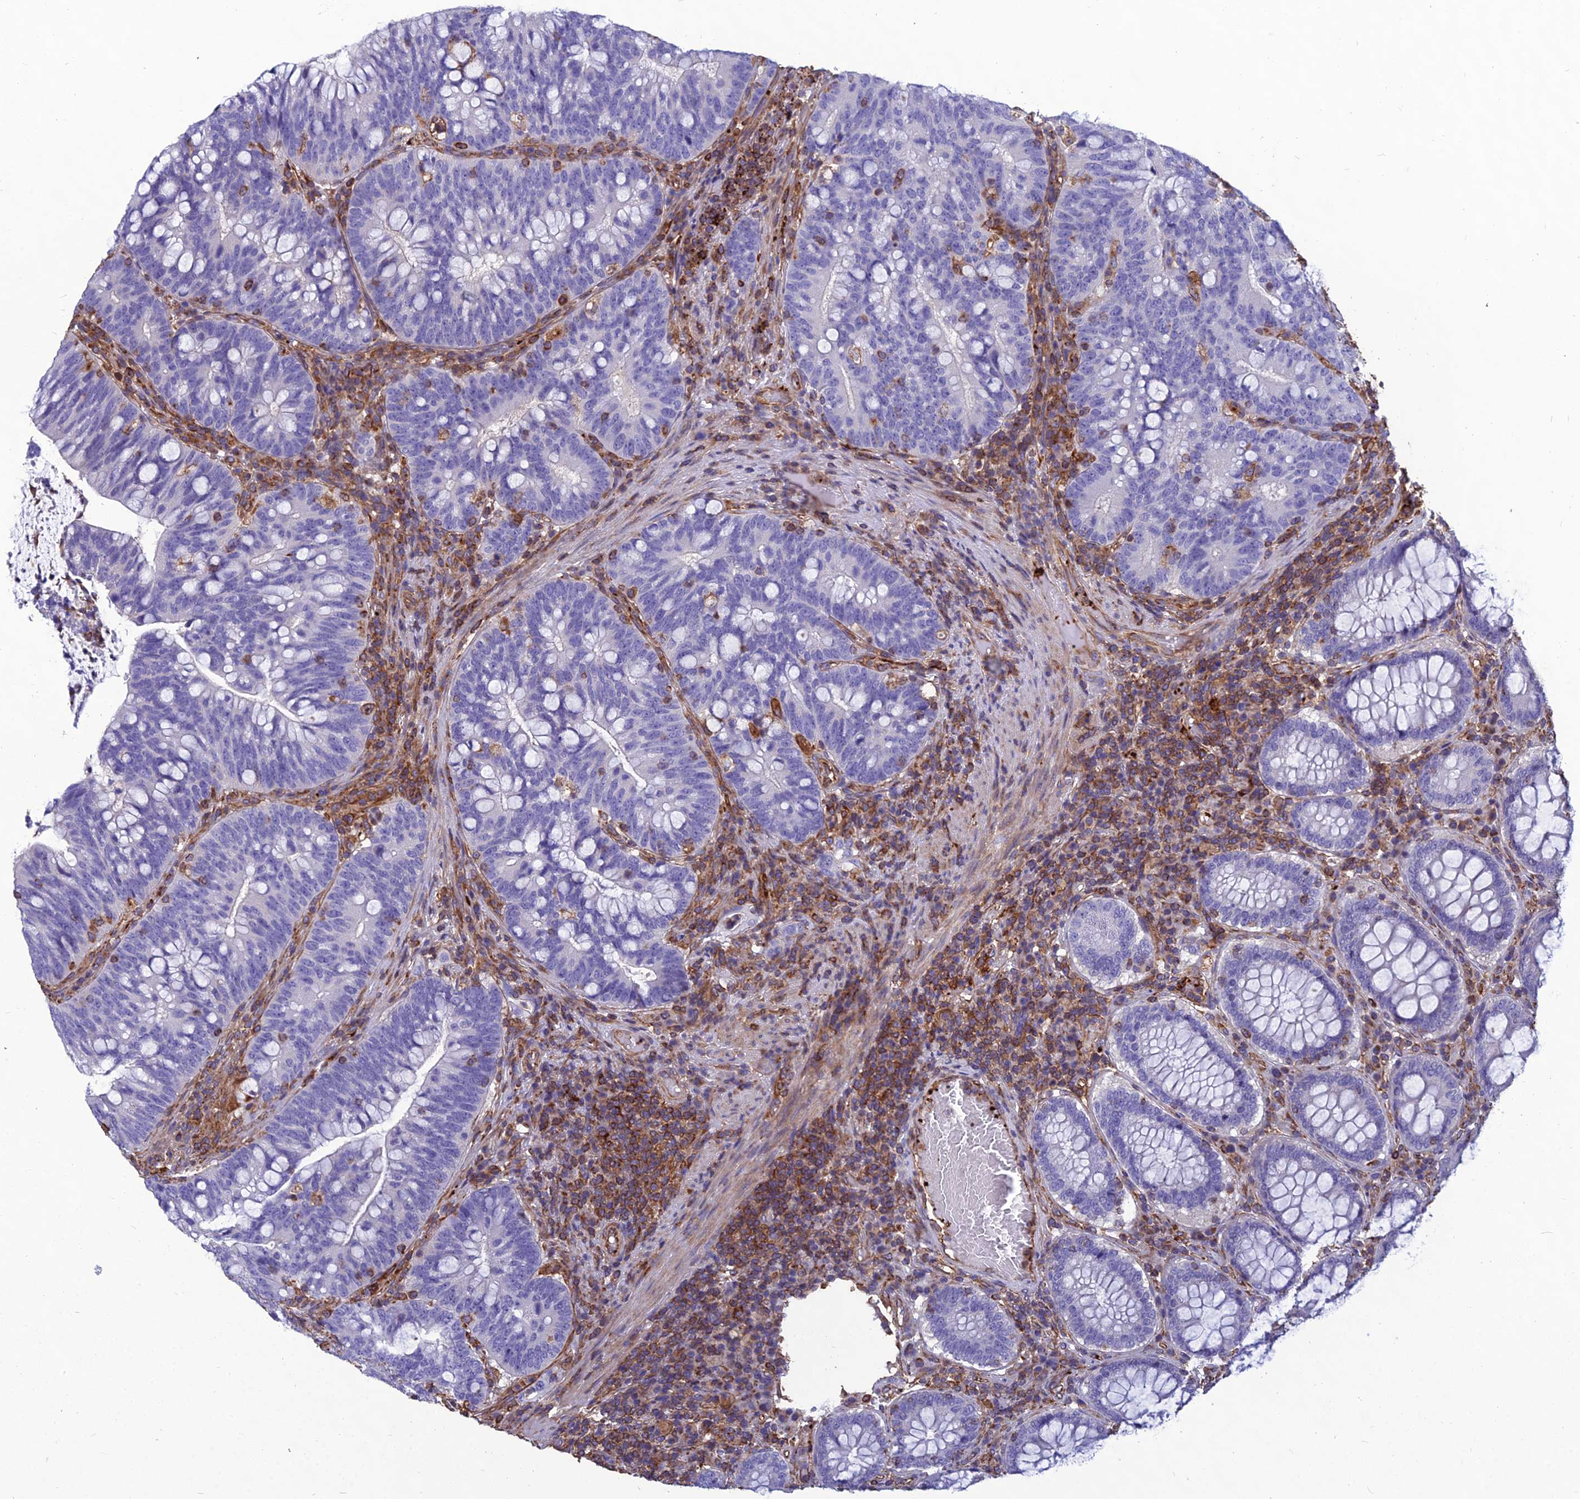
{"staining": {"intensity": "negative", "quantity": "none", "location": "none"}, "tissue": "colorectal cancer", "cell_type": "Tumor cells", "image_type": "cancer", "snomed": [{"axis": "morphology", "description": "Adenocarcinoma, NOS"}, {"axis": "topography", "description": "Colon"}], "caption": "This is an IHC photomicrograph of human colorectal cancer (adenocarcinoma). There is no staining in tumor cells.", "gene": "PSMD11", "patient": {"sex": "female", "age": 66}}